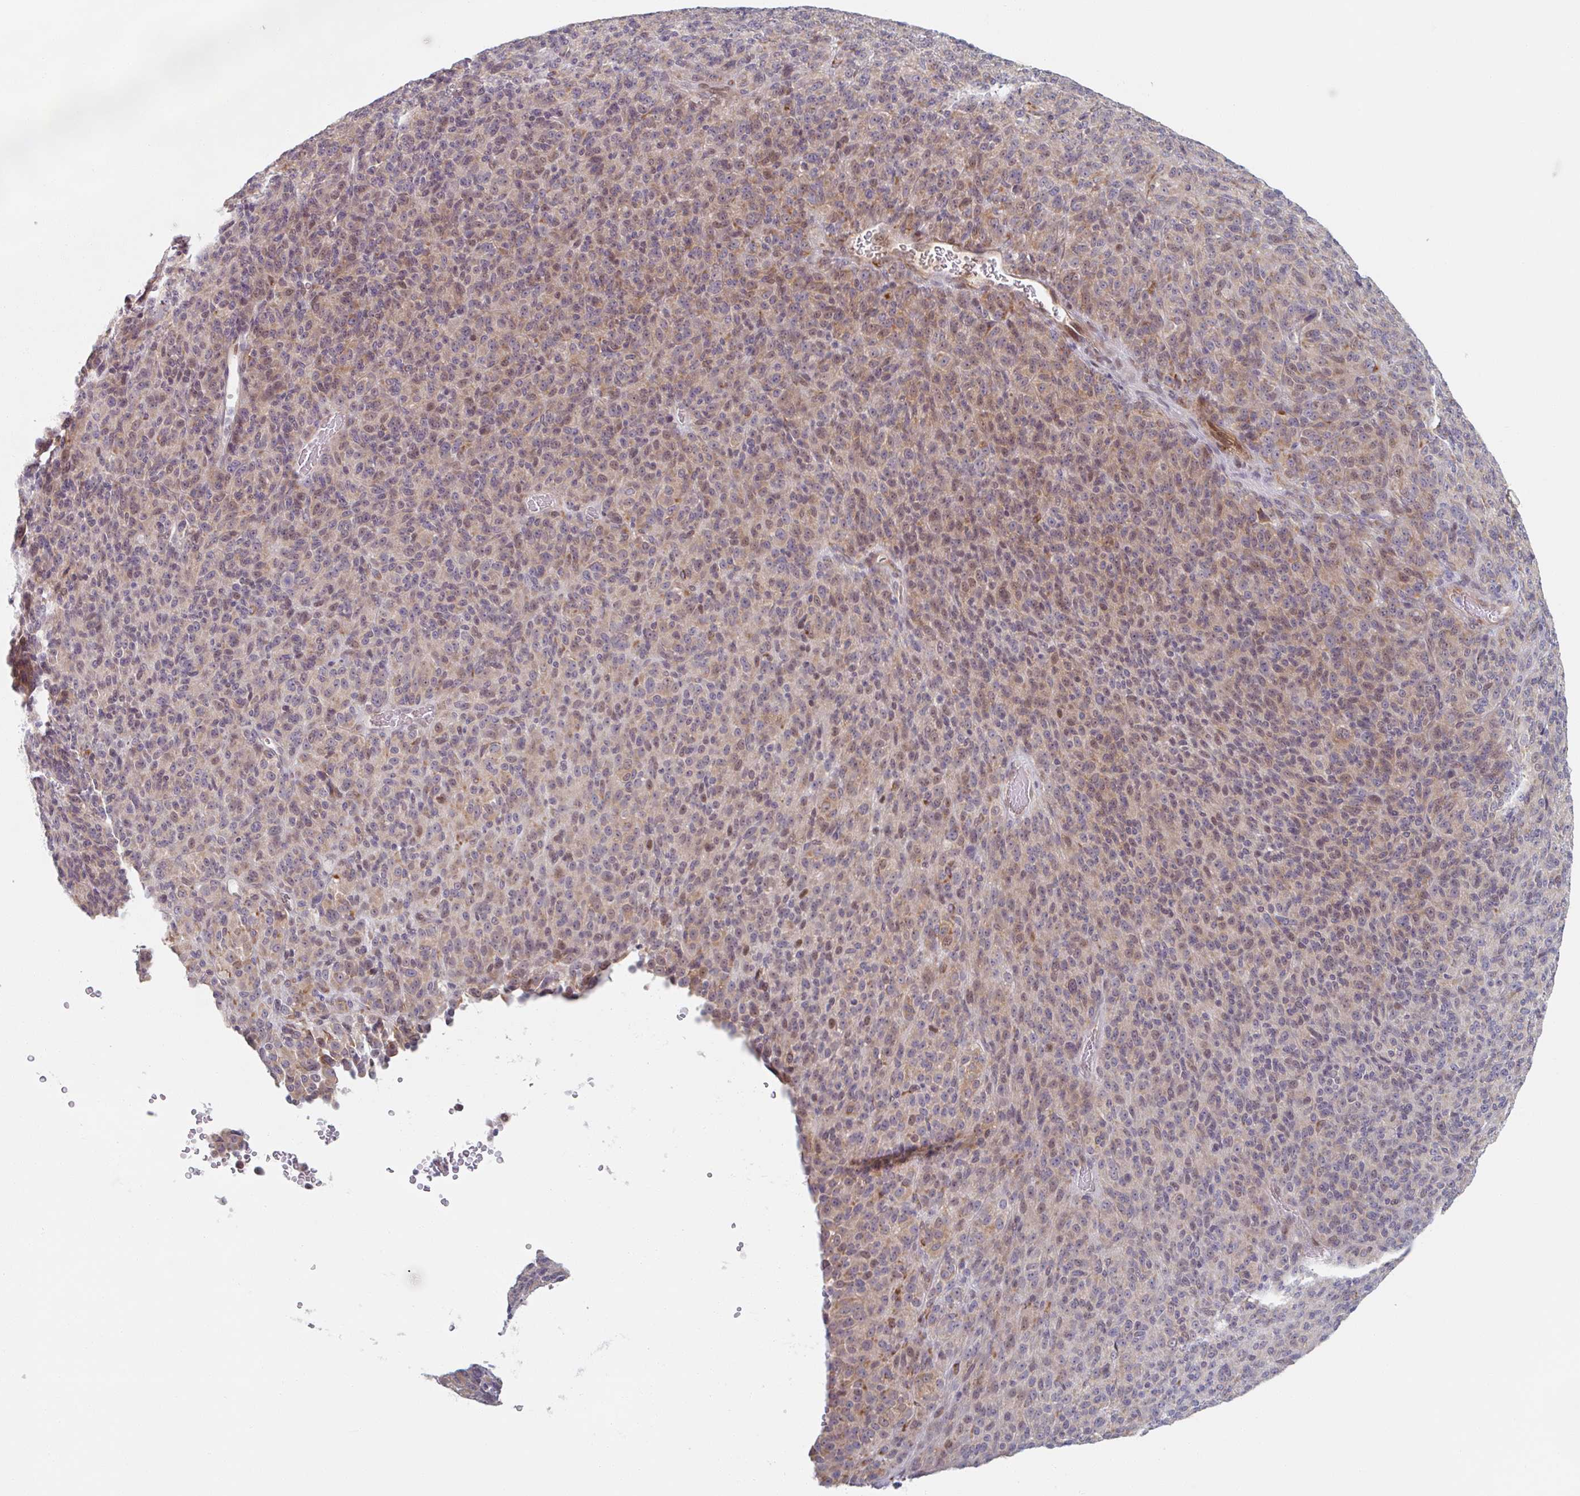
{"staining": {"intensity": "weak", "quantity": "<25%", "location": "nuclear"}, "tissue": "melanoma", "cell_type": "Tumor cells", "image_type": "cancer", "snomed": [{"axis": "morphology", "description": "Malignant melanoma, Metastatic site"}, {"axis": "topography", "description": "Brain"}], "caption": "Immunohistochemistry image of neoplastic tissue: human melanoma stained with DAB exhibits no significant protein expression in tumor cells.", "gene": "TRAPPC10", "patient": {"sex": "female", "age": 56}}